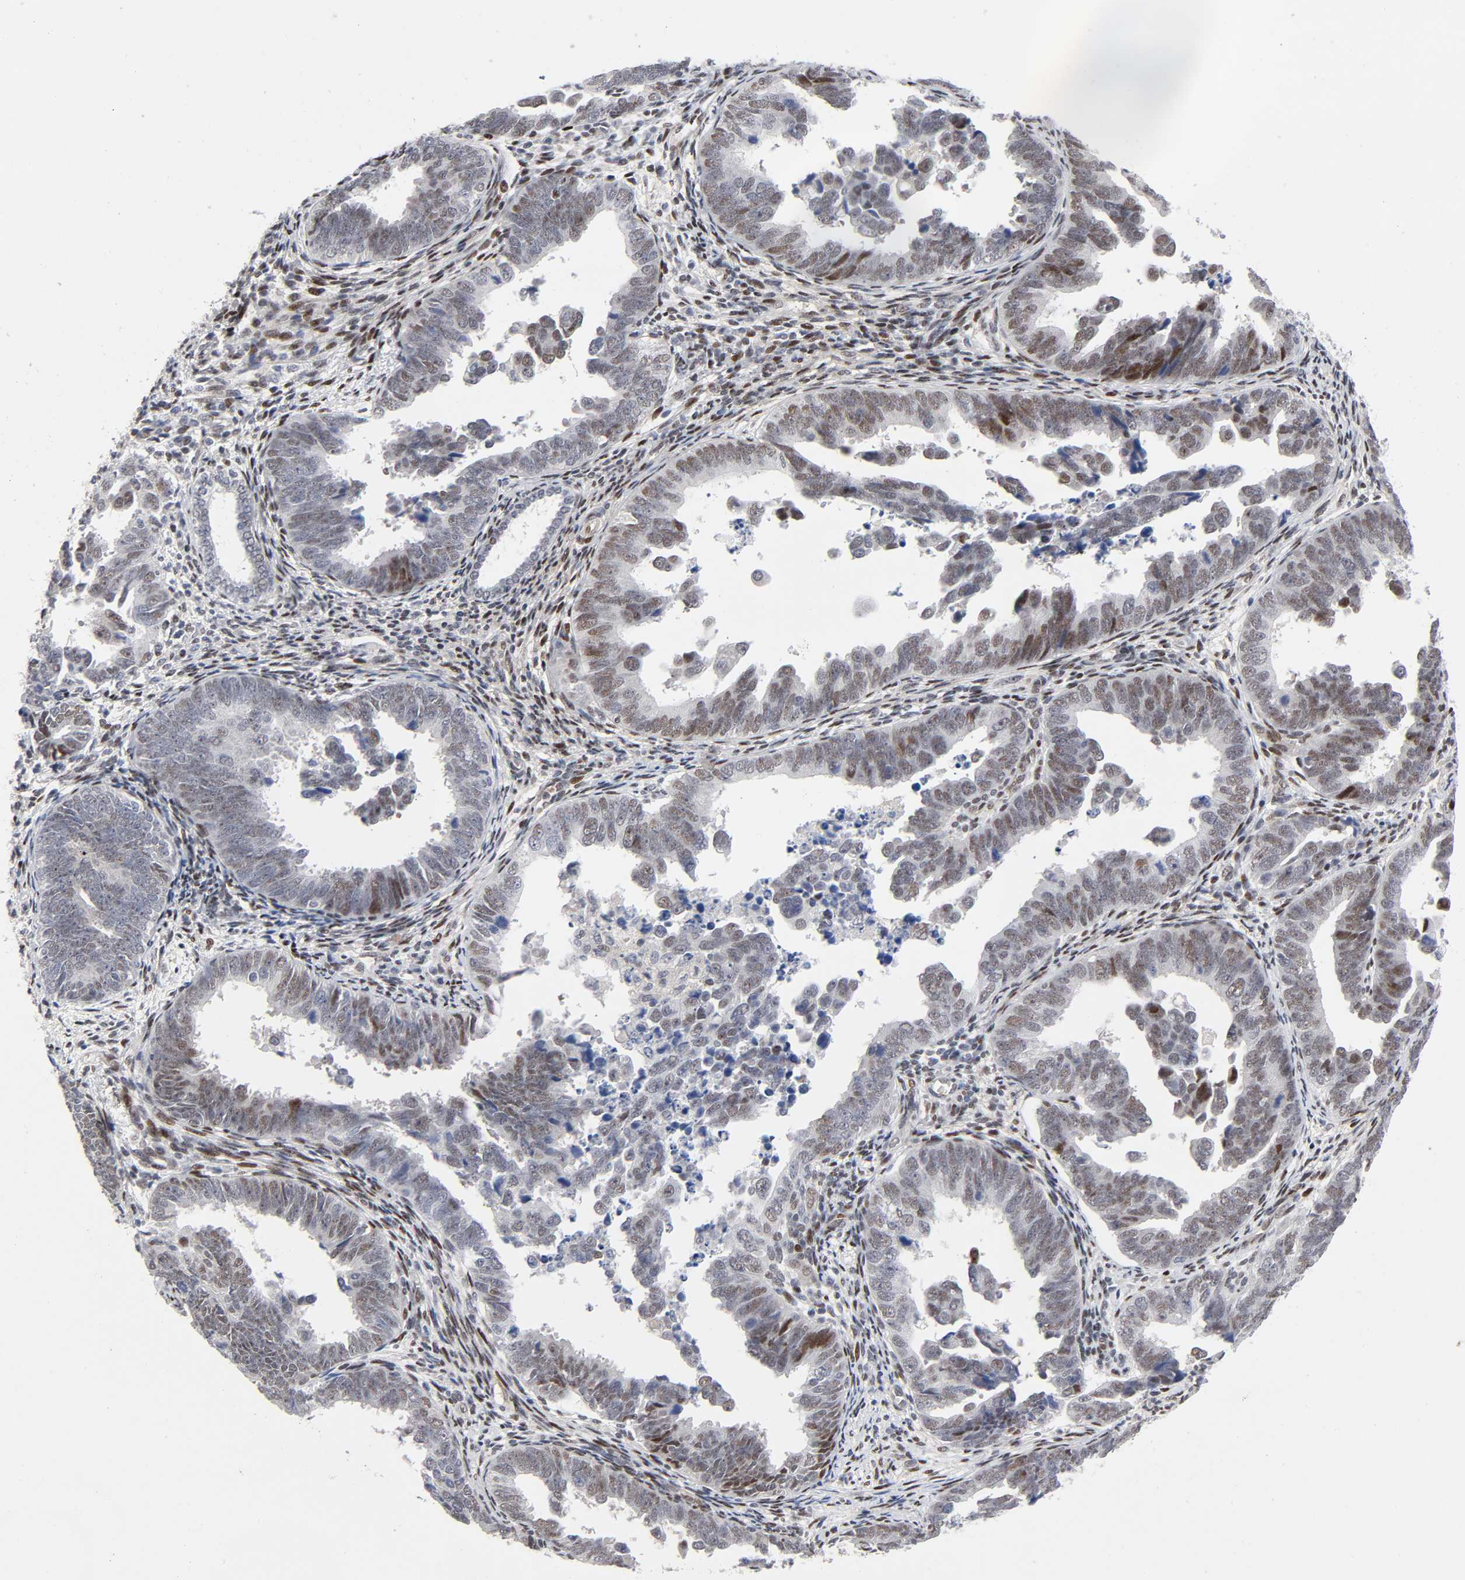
{"staining": {"intensity": "moderate", "quantity": "25%-75%", "location": "nuclear"}, "tissue": "endometrial cancer", "cell_type": "Tumor cells", "image_type": "cancer", "snomed": [{"axis": "morphology", "description": "Adenocarcinoma, NOS"}, {"axis": "topography", "description": "Endometrium"}], "caption": "Immunohistochemical staining of adenocarcinoma (endometrial) shows medium levels of moderate nuclear positivity in approximately 25%-75% of tumor cells. The staining was performed using DAB, with brown indicating positive protein expression. Nuclei are stained blue with hematoxylin.", "gene": "STK38", "patient": {"sex": "female", "age": 75}}